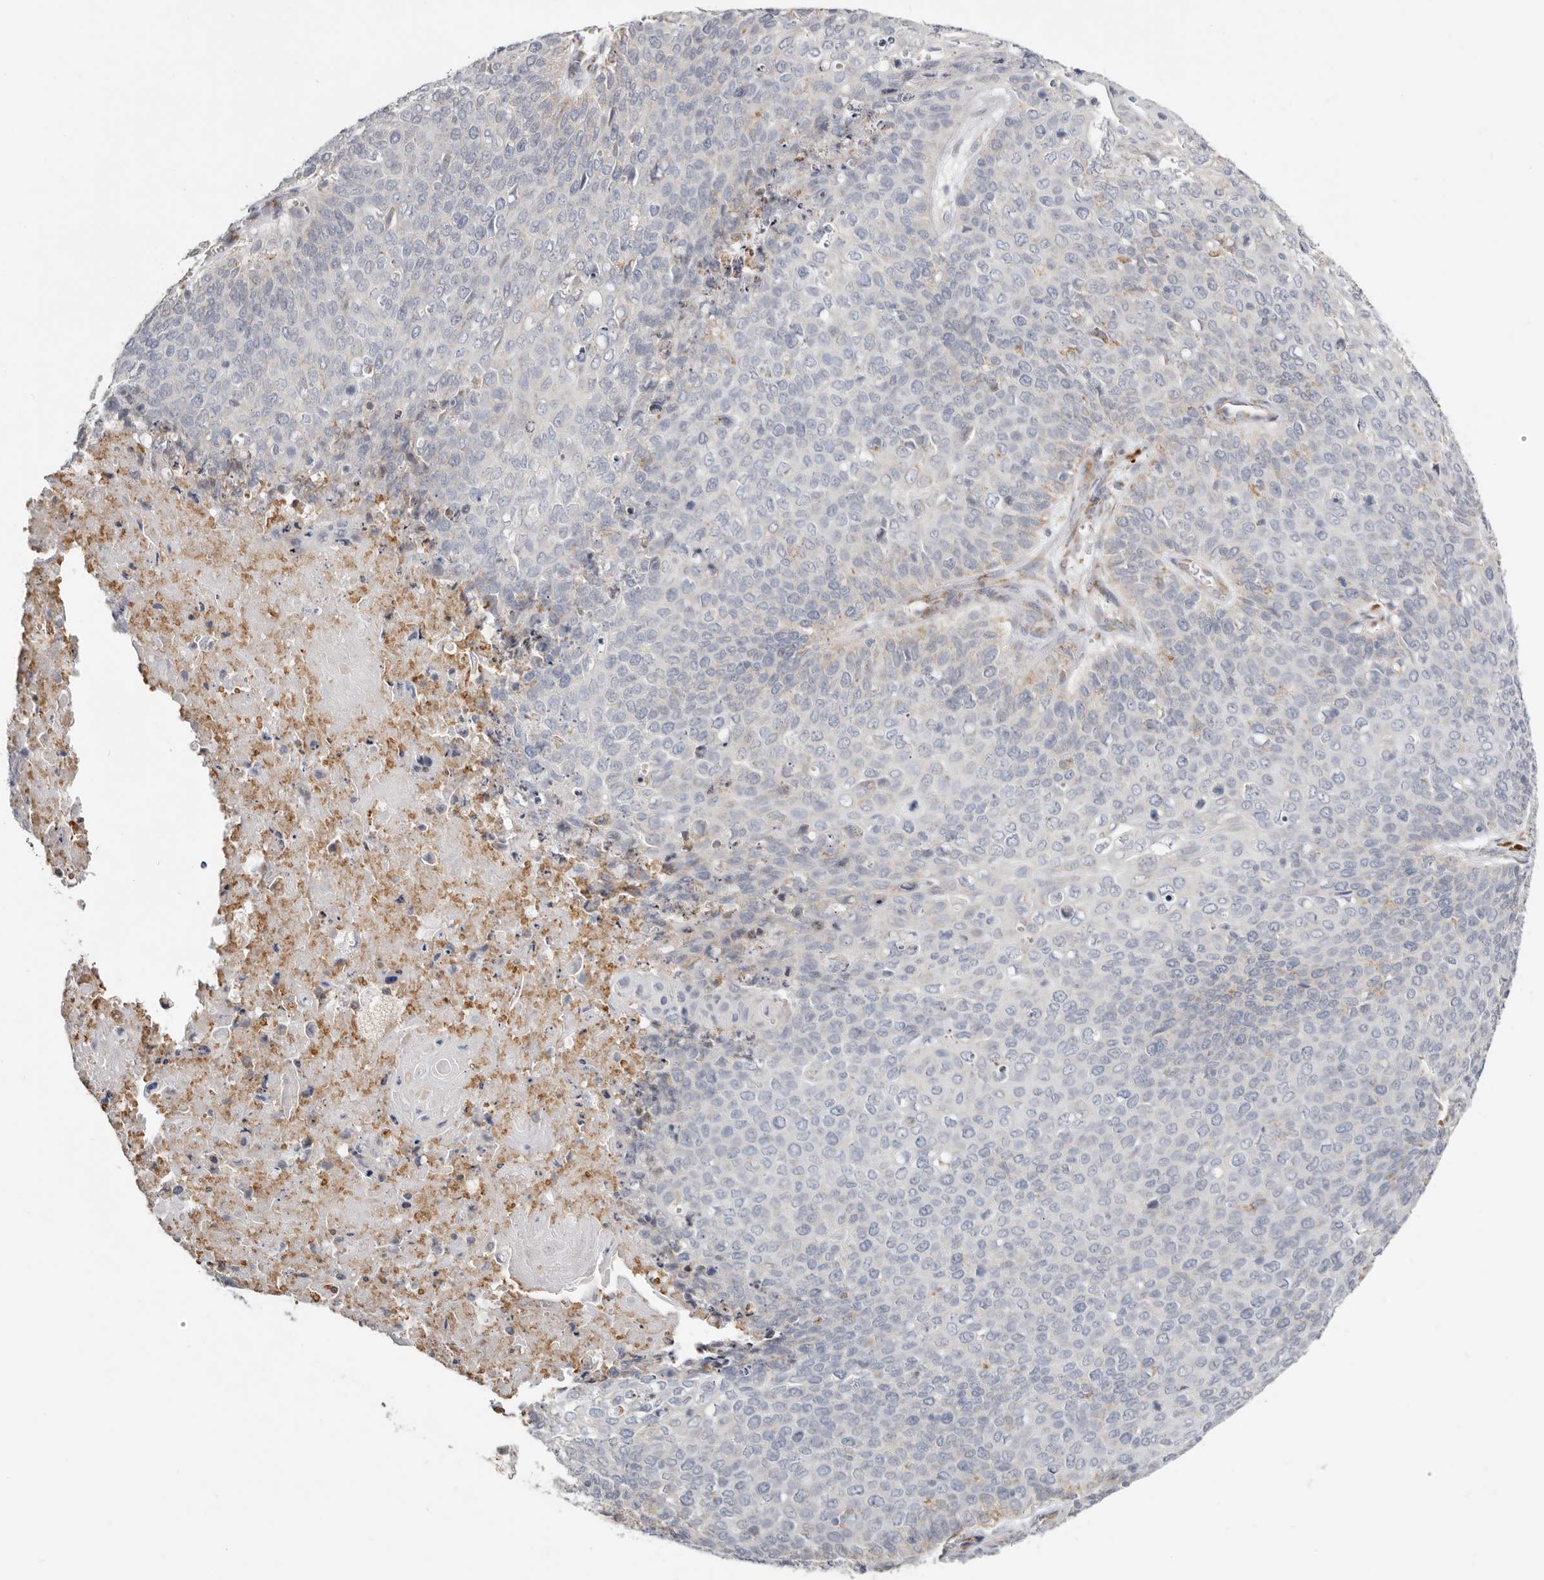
{"staining": {"intensity": "negative", "quantity": "none", "location": "none"}, "tissue": "cervical cancer", "cell_type": "Tumor cells", "image_type": "cancer", "snomed": [{"axis": "morphology", "description": "Squamous cell carcinoma, NOS"}, {"axis": "topography", "description": "Cervix"}], "caption": "A high-resolution micrograph shows IHC staining of cervical squamous cell carcinoma, which shows no significant staining in tumor cells.", "gene": "IL32", "patient": {"sex": "female", "age": 39}}